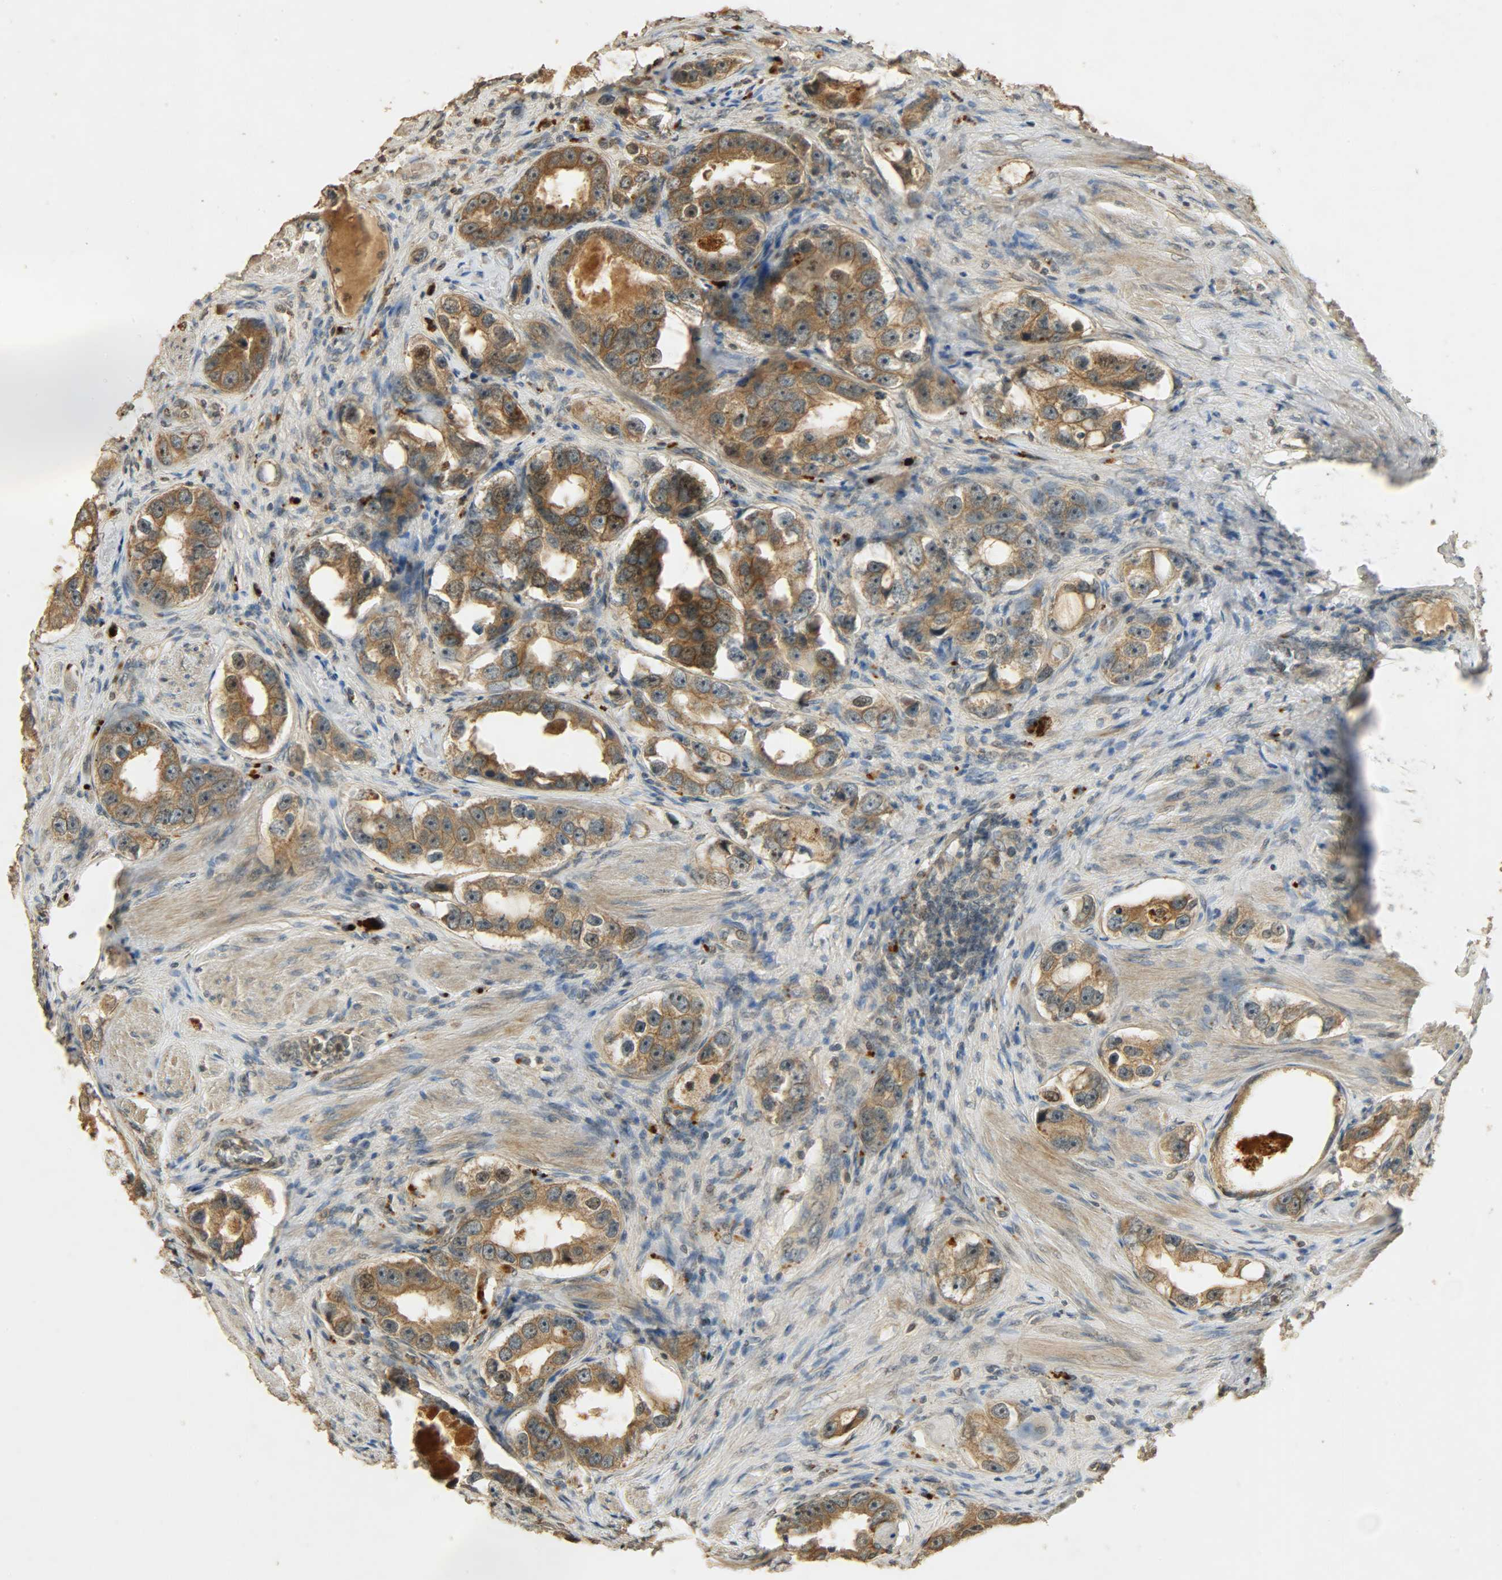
{"staining": {"intensity": "moderate", "quantity": ">75%", "location": "cytoplasmic/membranous"}, "tissue": "prostate cancer", "cell_type": "Tumor cells", "image_type": "cancer", "snomed": [{"axis": "morphology", "description": "Adenocarcinoma, High grade"}, {"axis": "topography", "description": "Prostate"}], "caption": "A histopathology image of human adenocarcinoma (high-grade) (prostate) stained for a protein reveals moderate cytoplasmic/membranous brown staining in tumor cells.", "gene": "ATP2B1", "patient": {"sex": "male", "age": 63}}